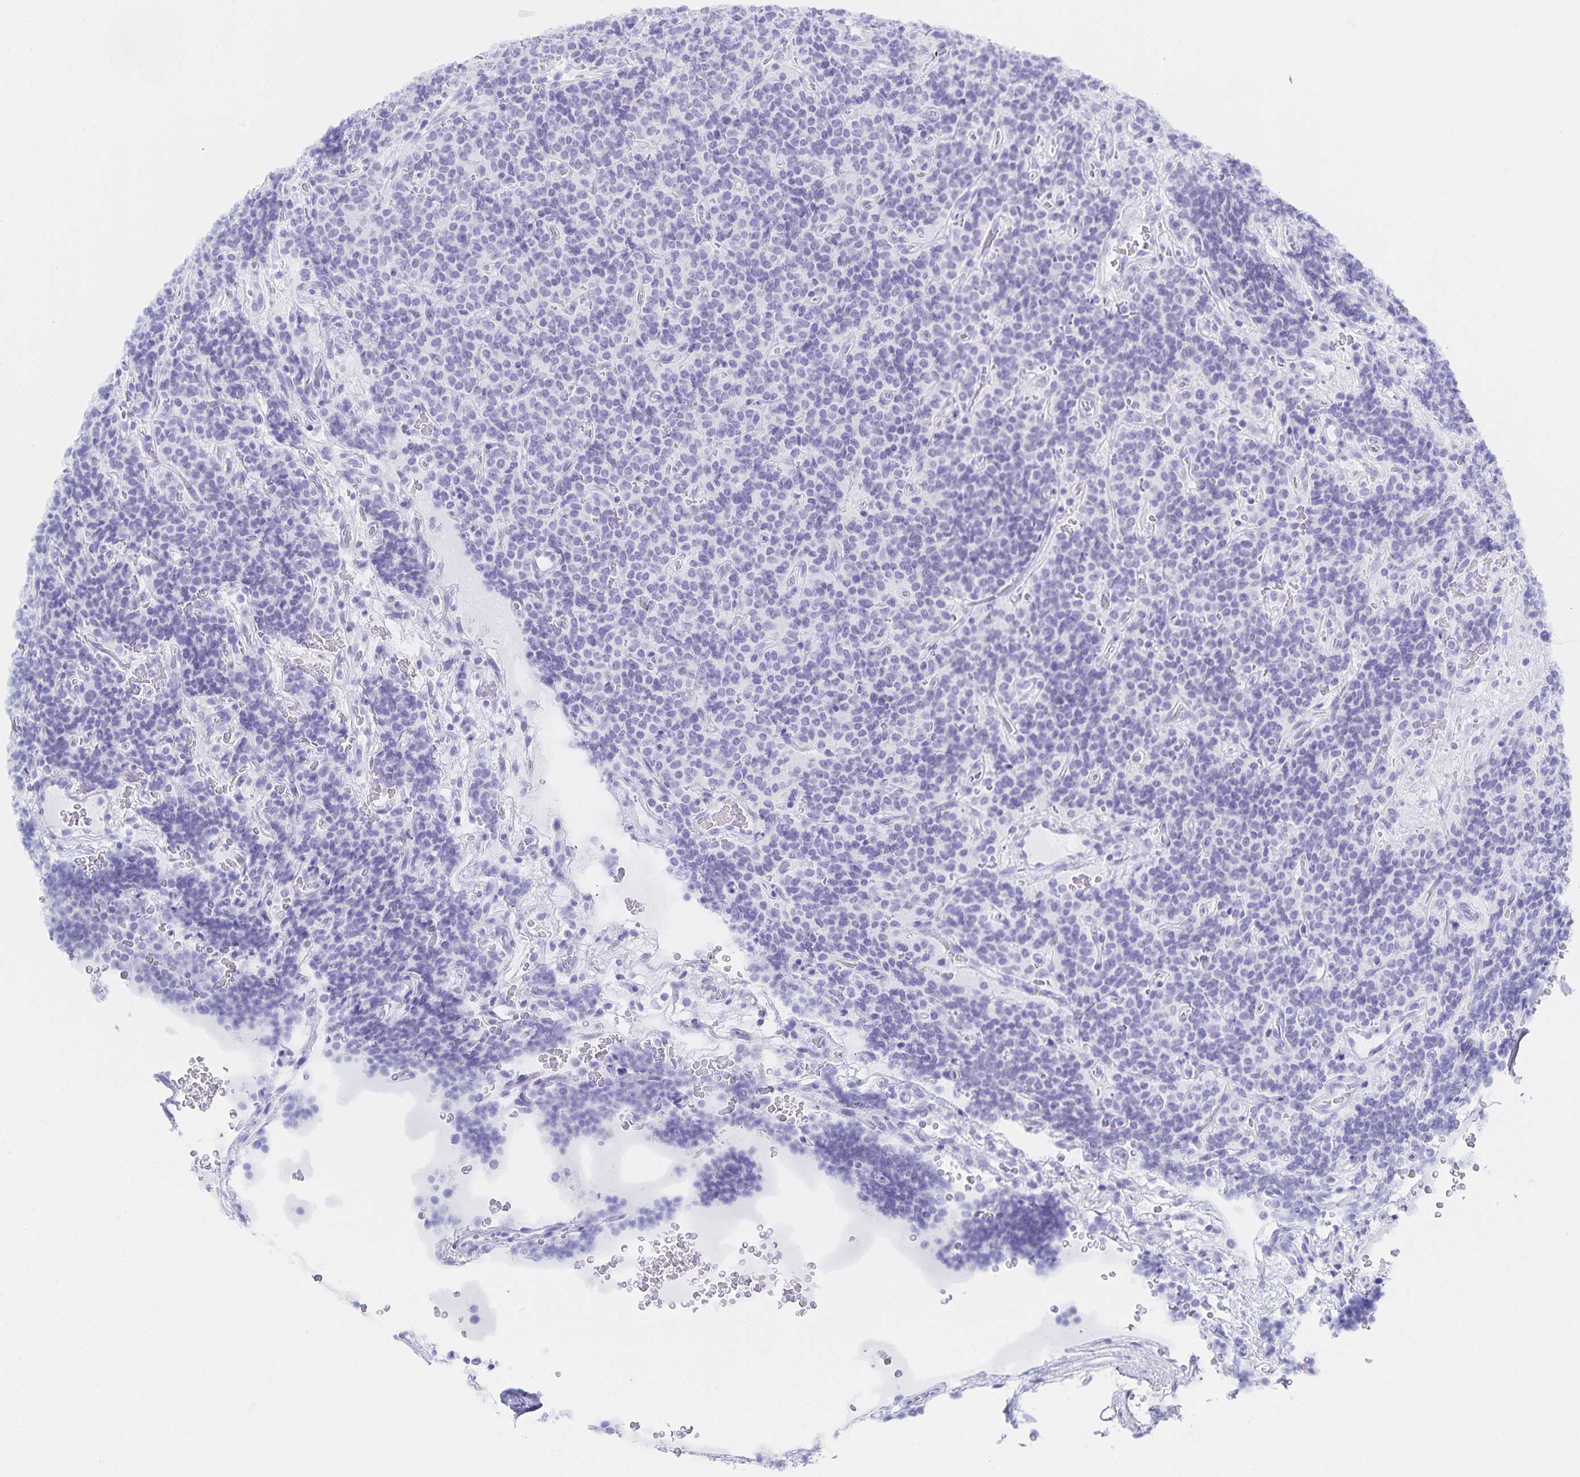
{"staining": {"intensity": "negative", "quantity": "none", "location": "none"}, "tissue": "carcinoid", "cell_type": "Tumor cells", "image_type": "cancer", "snomed": [{"axis": "morphology", "description": "Carcinoid, malignant, NOS"}, {"axis": "topography", "description": "Pancreas"}], "caption": "This histopathology image is of malignant carcinoid stained with immunohistochemistry (IHC) to label a protein in brown with the nuclei are counter-stained blue. There is no expression in tumor cells. (Stains: DAB immunohistochemistry (IHC) with hematoxylin counter stain, Microscopy: brightfield microscopy at high magnification).", "gene": "SNTN", "patient": {"sex": "male", "age": 36}}